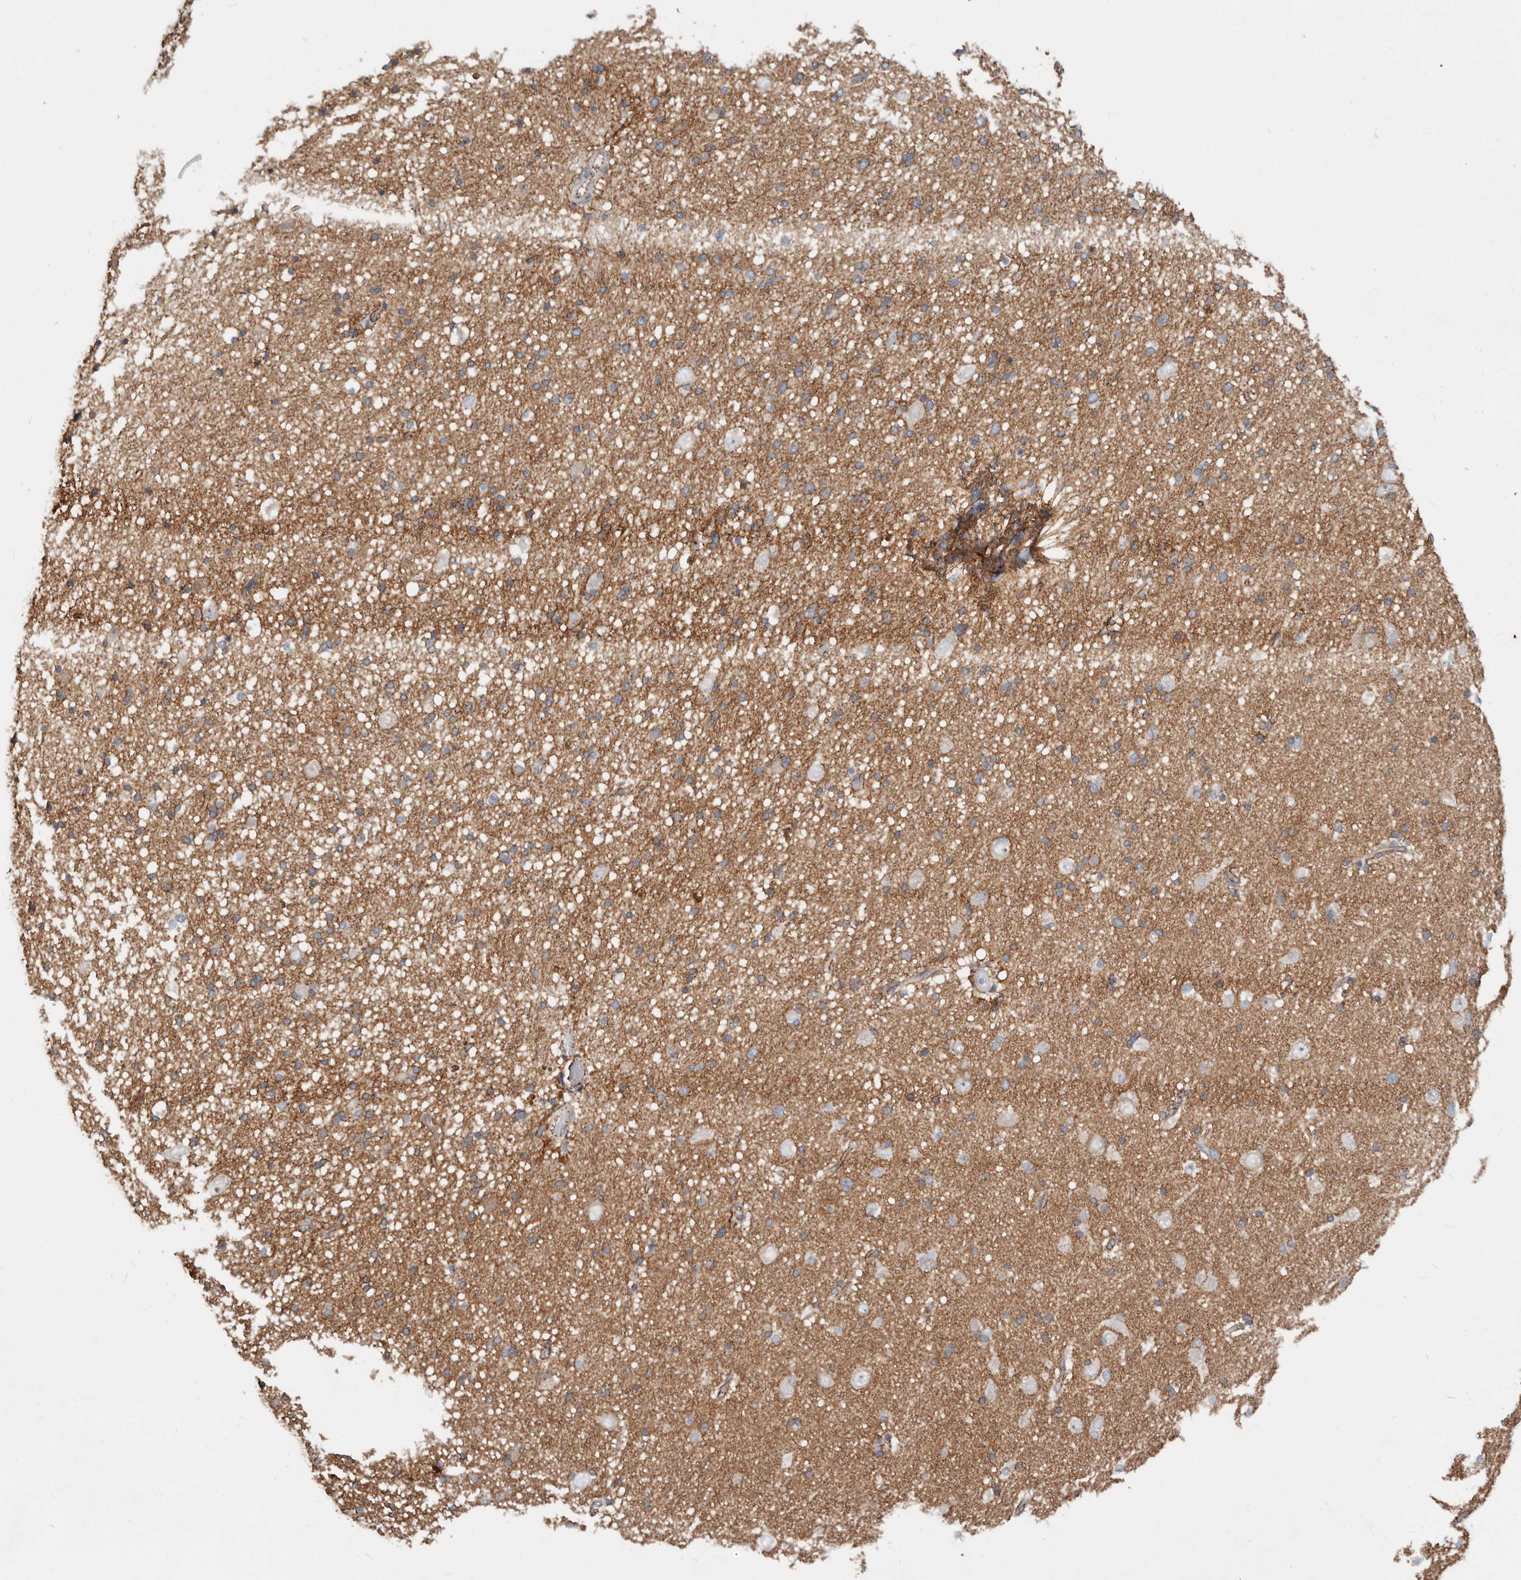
{"staining": {"intensity": "weak", "quantity": ">75%", "location": "cytoplasmic/membranous"}, "tissue": "cerebral cortex", "cell_type": "Endothelial cells", "image_type": "normal", "snomed": [{"axis": "morphology", "description": "Normal tissue, NOS"}, {"axis": "topography", "description": "Cerebral cortex"}], "caption": "An IHC histopathology image of unremarkable tissue is shown. Protein staining in brown labels weak cytoplasmic/membranous positivity in cerebral cortex within endothelial cells.", "gene": "CTNNB1", "patient": {"sex": "male", "age": 34}}